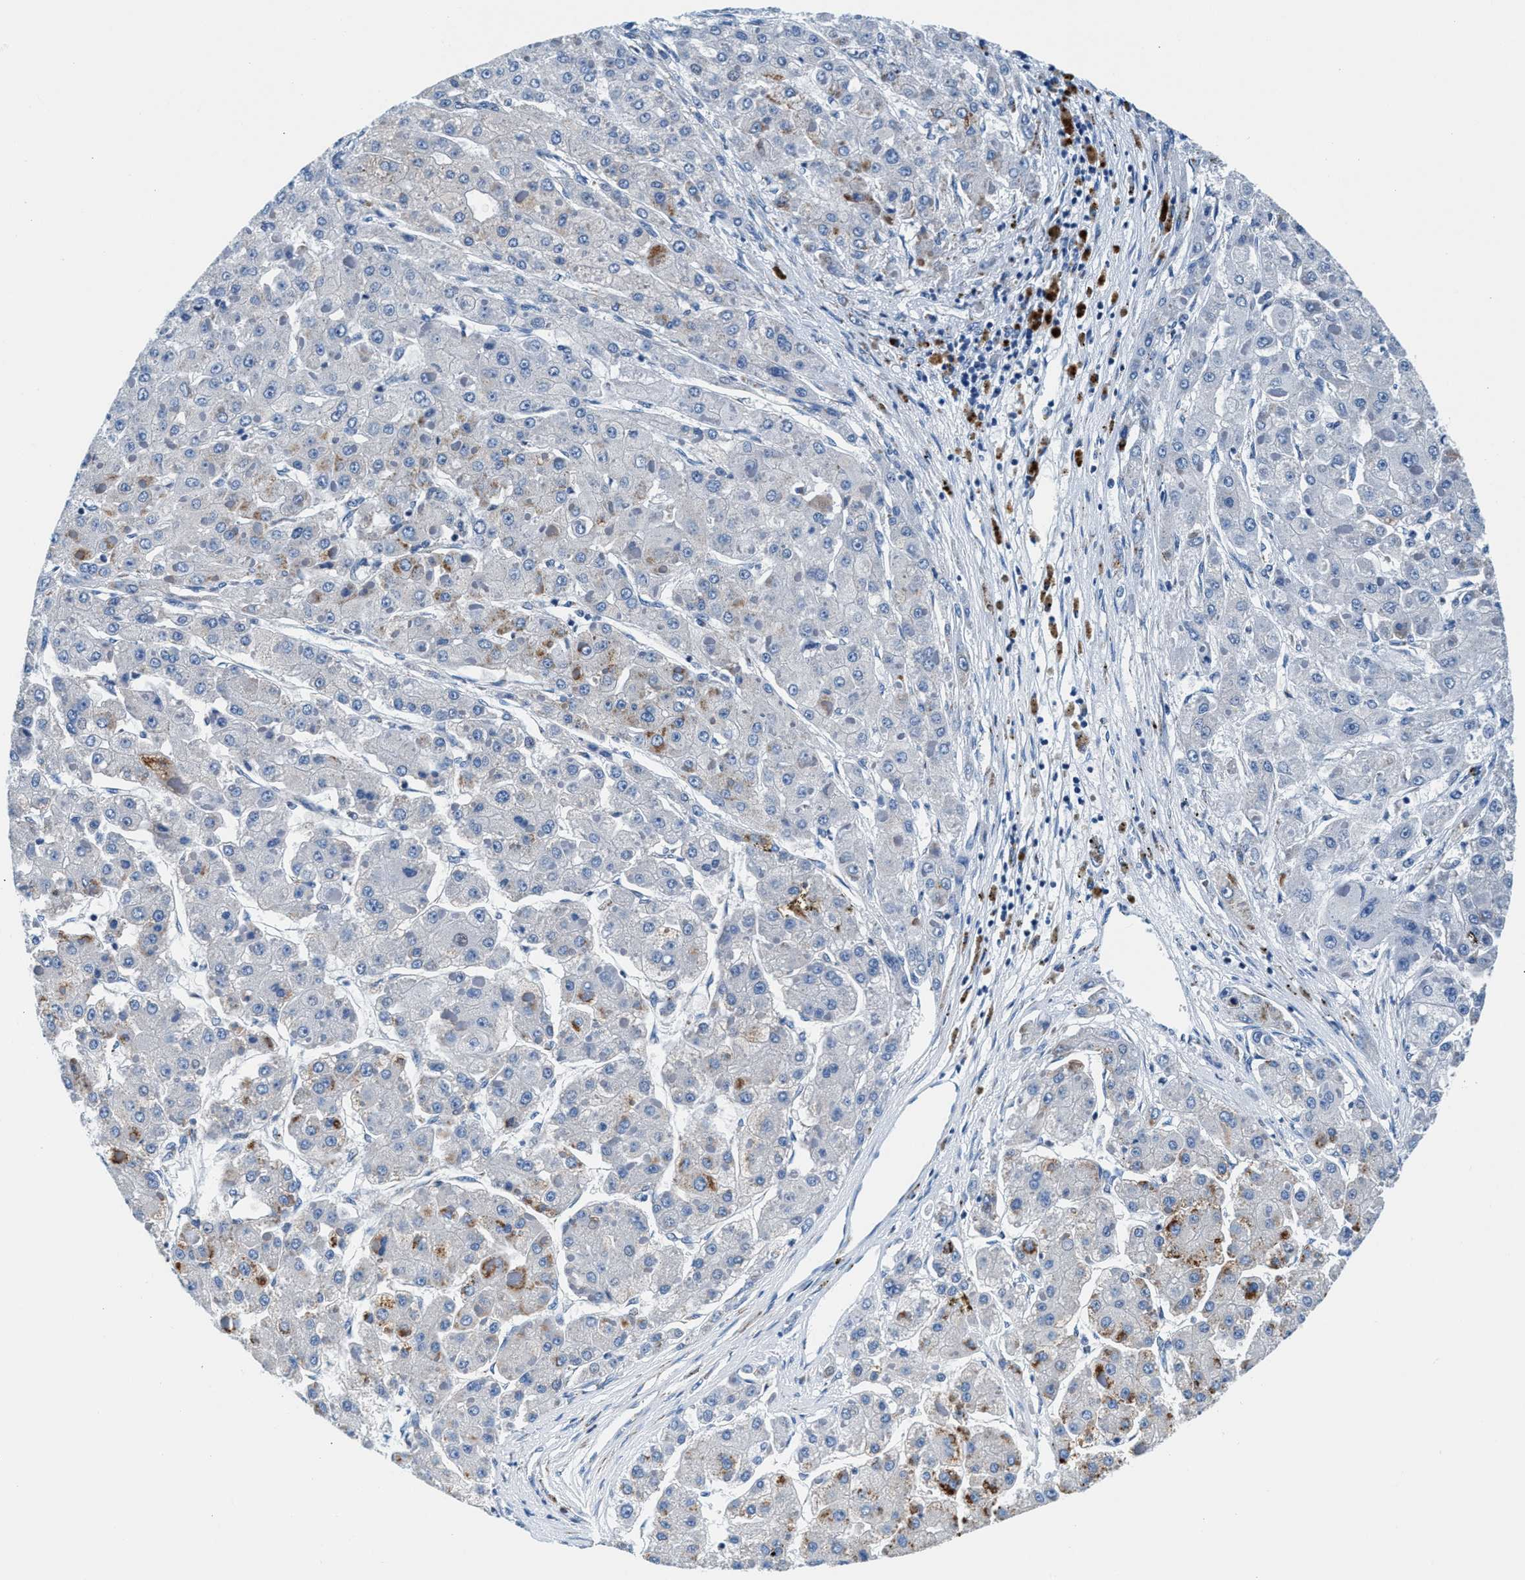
{"staining": {"intensity": "weak", "quantity": "<25%", "location": "cytoplasmic/membranous"}, "tissue": "liver cancer", "cell_type": "Tumor cells", "image_type": "cancer", "snomed": [{"axis": "morphology", "description": "Carcinoma, Hepatocellular, NOS"}, {"axis": "topography", "description": "Liver"}], "caption": "Immunohistochemistry (IHC) of human liver cancer (hepatocellular carcinoma) demonstrates no expression in tumor cells. The staining was performed using DAB to visualize the protein expression in brown, while the nuclei were stained in blue with hematoxylin (Magnification: 20x).", "gene": "VPS53", "patient": {"sex": "female", "age": 73}}